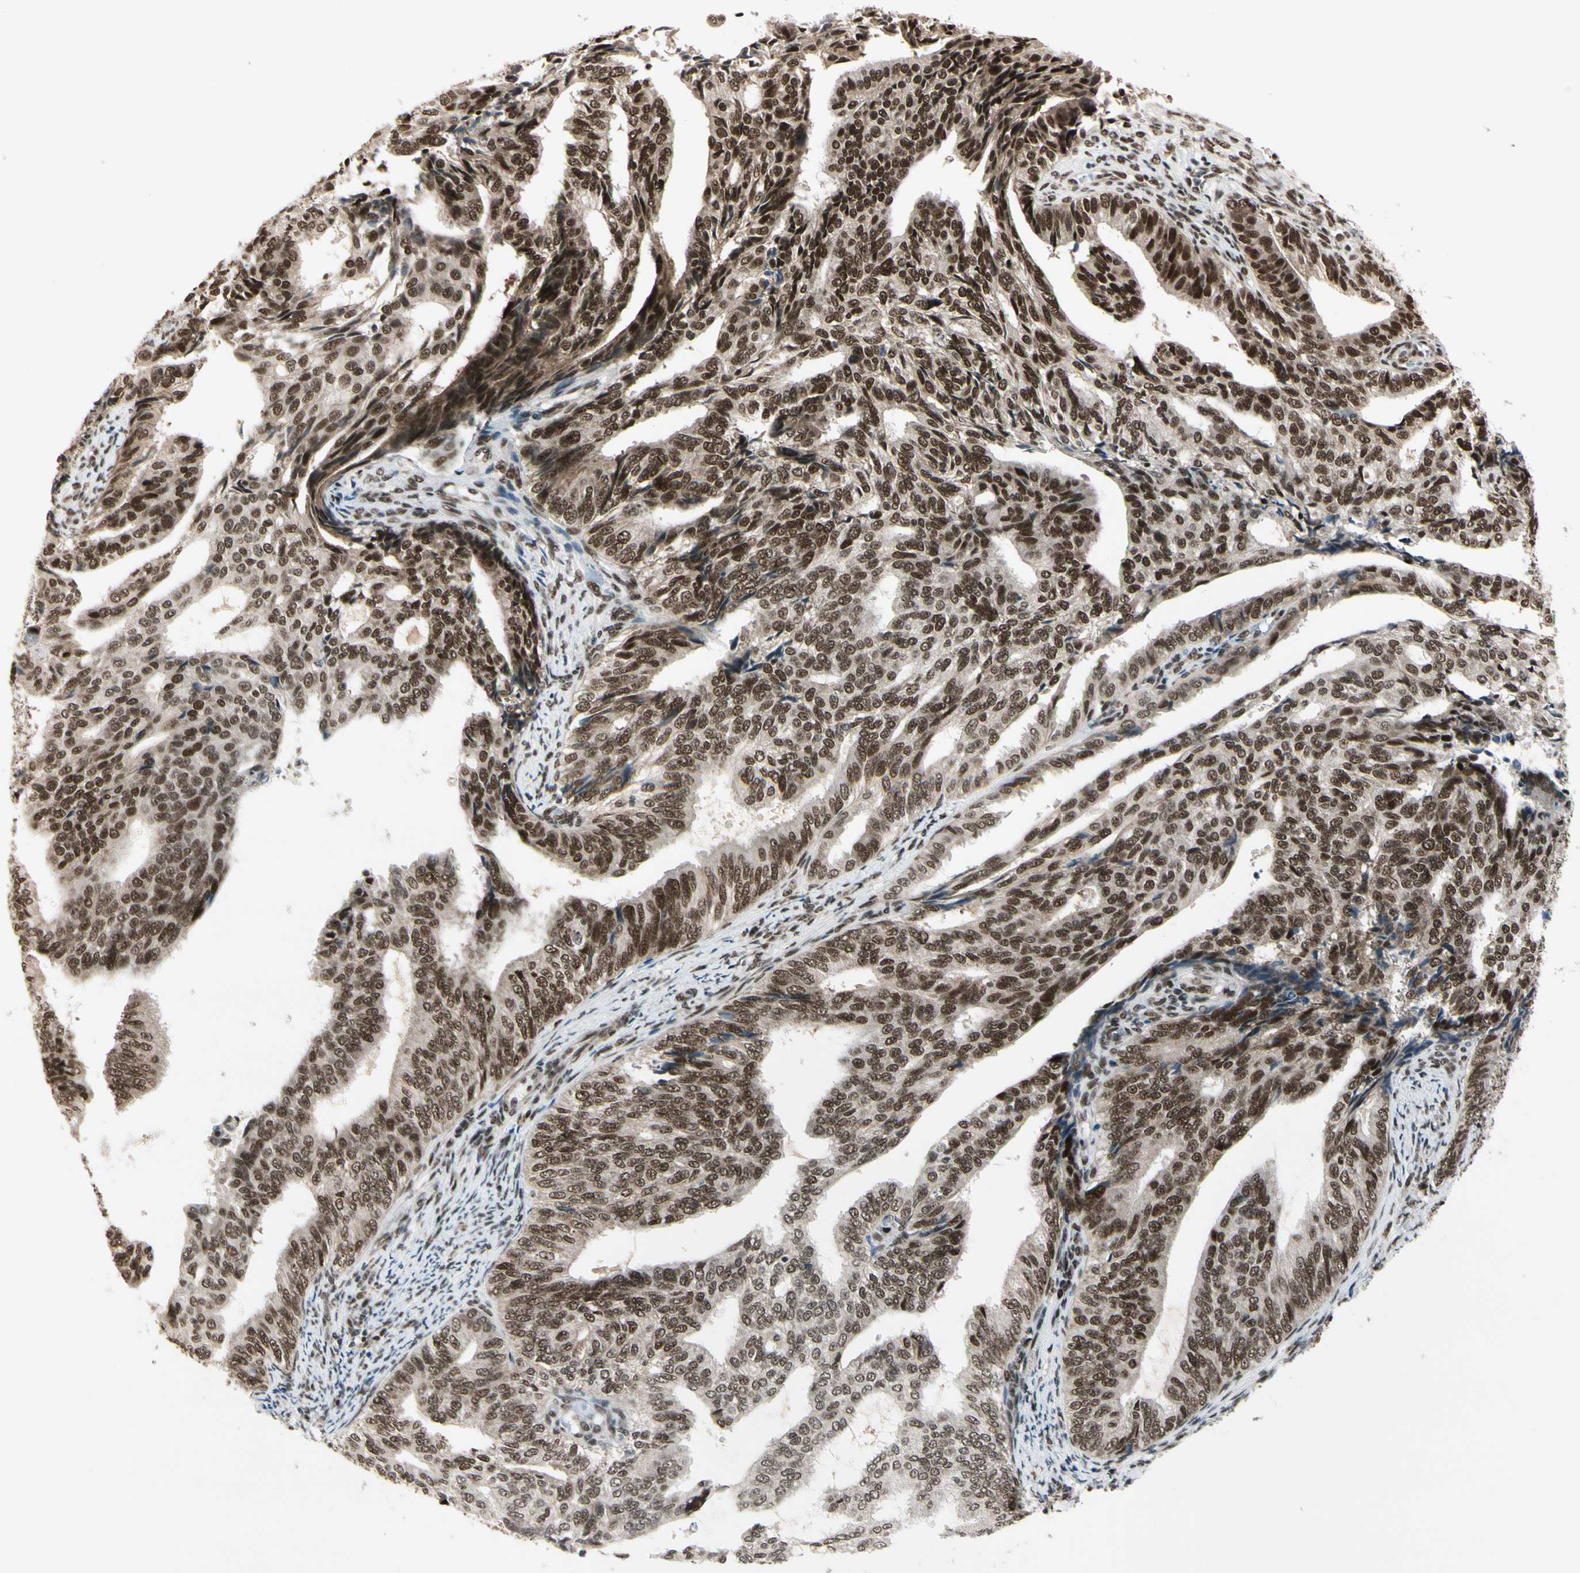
{"staining": {"intensity": "strong", "quantity": ">75%", "location": "cytoplasmic/membranous,nuclear"}, "tissue": "endometrial cancer", "cell_type": "Tumor cells", "image_type": "cancer", "snomed": [{"axis": "morphology", "description": "Adenocarcinoma, NOS"}, {"axis": "topography", "description": "Endometrium"}], "caption": "Tumor cells display high levels of strong cytoplasmic/membranous and nuclear expression in about >75% of cells in adenocarcinoma (endometrial).", "gene": "CHAMP1", "patient": {"sex": "female", "age": 58}}